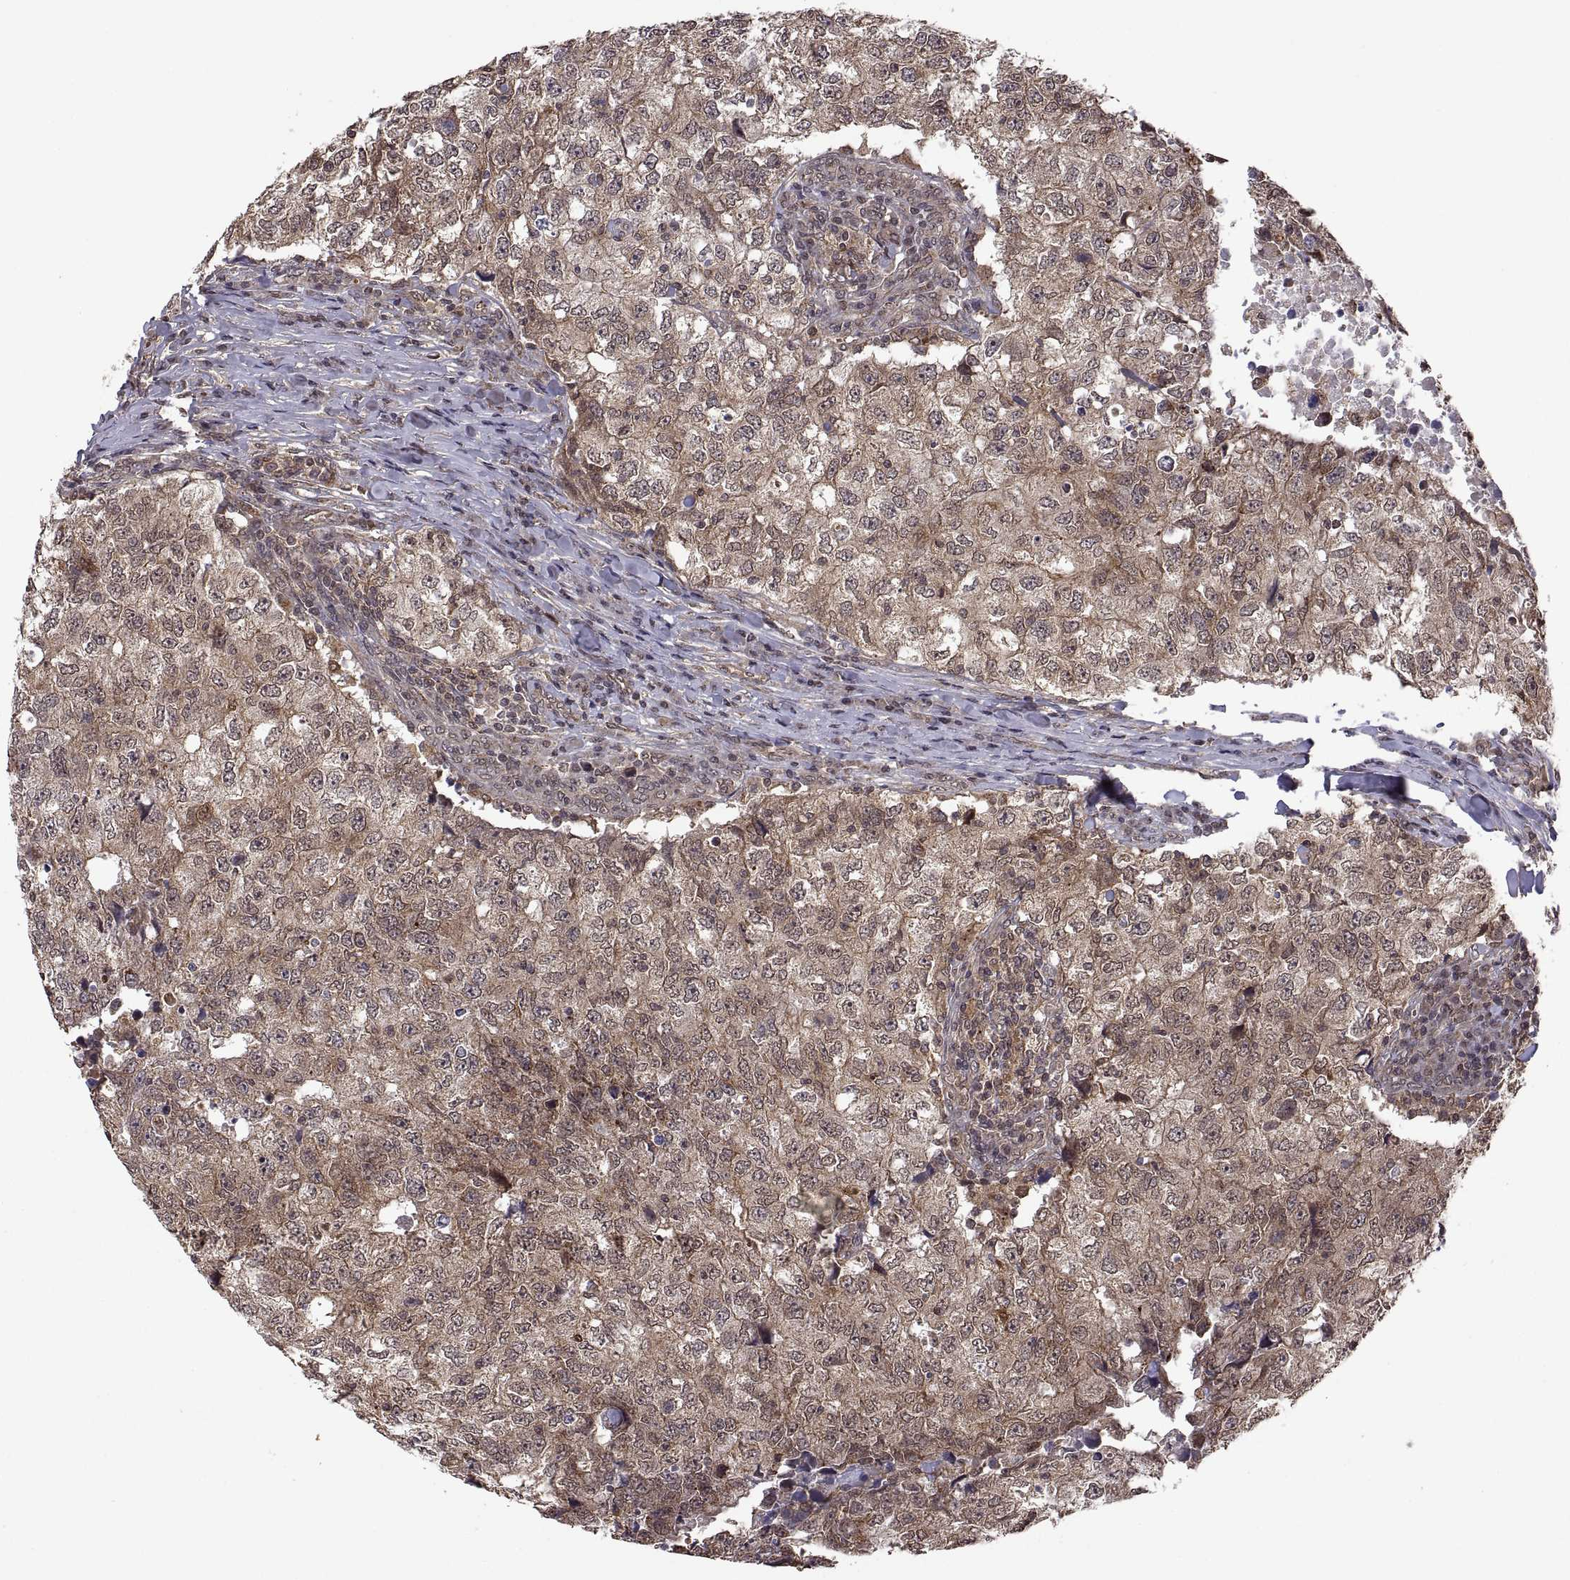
{"staining": {"intensity": "moderate", "quantity": "25%-75%", "location": "cytoplasmic/membranous"}, "tissue": "breast cancer", "cell_type": "Tumor cells", "image_type": "cancer", "snomed": [{"axis": "morphology", "description": "Duct carcinoma"}, {"axis": "topography", "description": "Breast"}], "caption": "This image shows immunohistochemistry staining of human breast cancer, with medium moderate cytoplasmic/membranous staining in about 25%-75% of tumor cells.", "gene": "ZNRF2", "patient": {"sex": "female", "age": 30}}